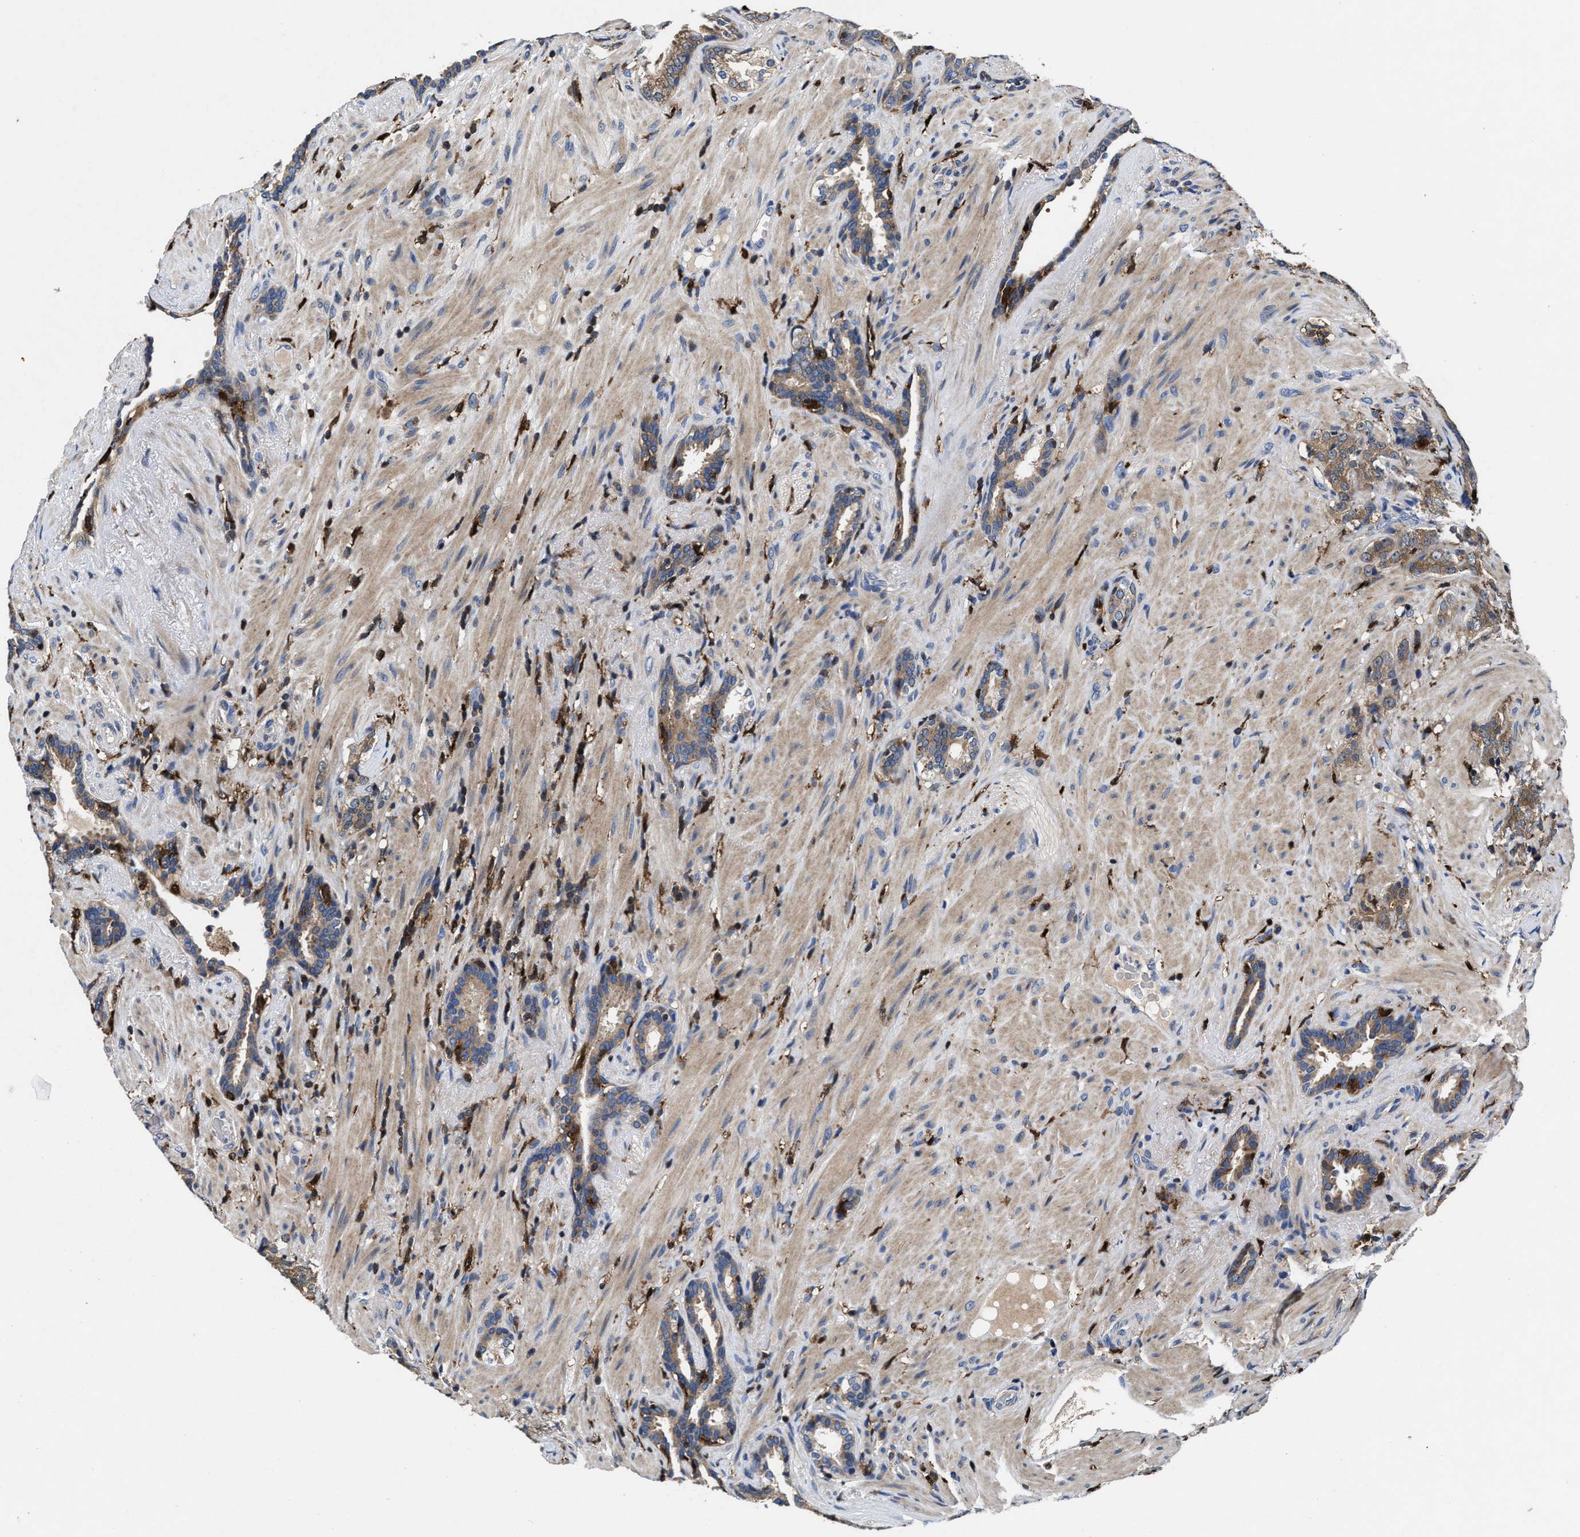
{"staining": {"intensity": "moderate", "quantity": ">75%", "location": "cytoplasmic/membranous"}, "tissue": "prostate cancer", "cell_type": "Tumor cells", "image_type": "cancer", "snomed": [{"axis": "morphology", "description": "Adenocarcinoma, High grade"}, {"axis": "topography", "description": "Prostate"}], "caption": "Immunohistochemical staining of prostate adenocarcinoma (high-grade) demonstrates medium levels of moderate cytoplasmic/membranous expression in approximately >75% of tumor cells.", "gene": "RGS10", "patient": {"sex": "male", "age": 71}}